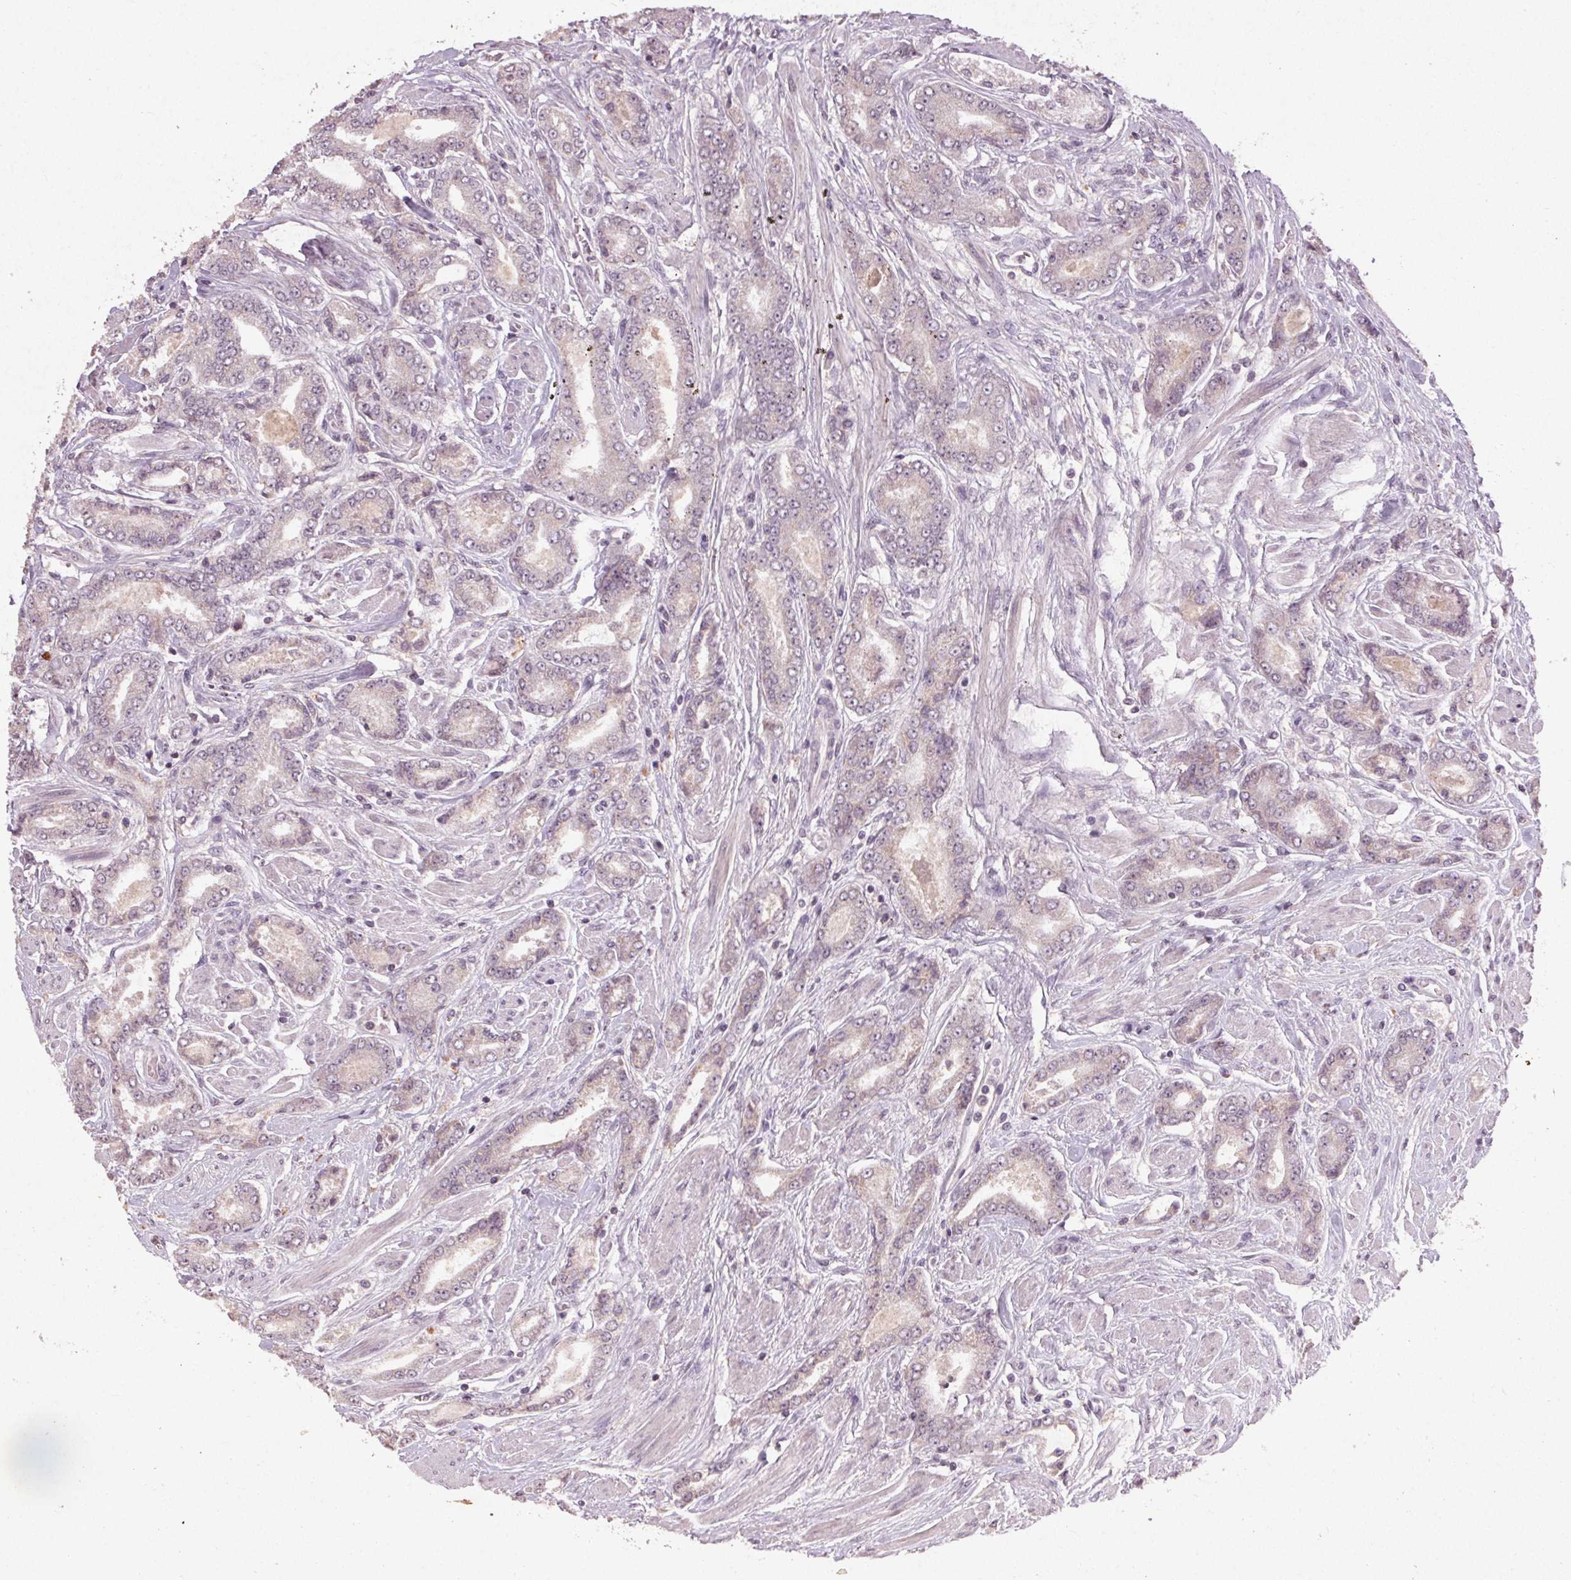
{"staining": {"intensity": "weak", "quantity": "<25%", "location": "cytoplasmic/membranous"}, "tissue": "prostate cancer", "cell_type": "Tumor cells", "image_type": "cancer", "snomed": [{"axis": "morphology", "description": "Adenocarcinoma, NOS"}, {"axis": "topography", "description": "Prostate"}], "caption": "This photomicrograph is of prostate cancer (adenocarcinoma) stained with immunohistochemistry to label a protein in brown with the nuclei are counter-stained blue. There is no positivity in tumor cells.", "gene": "KLRC3", "patient": {"sex": "male", "age": 64}}